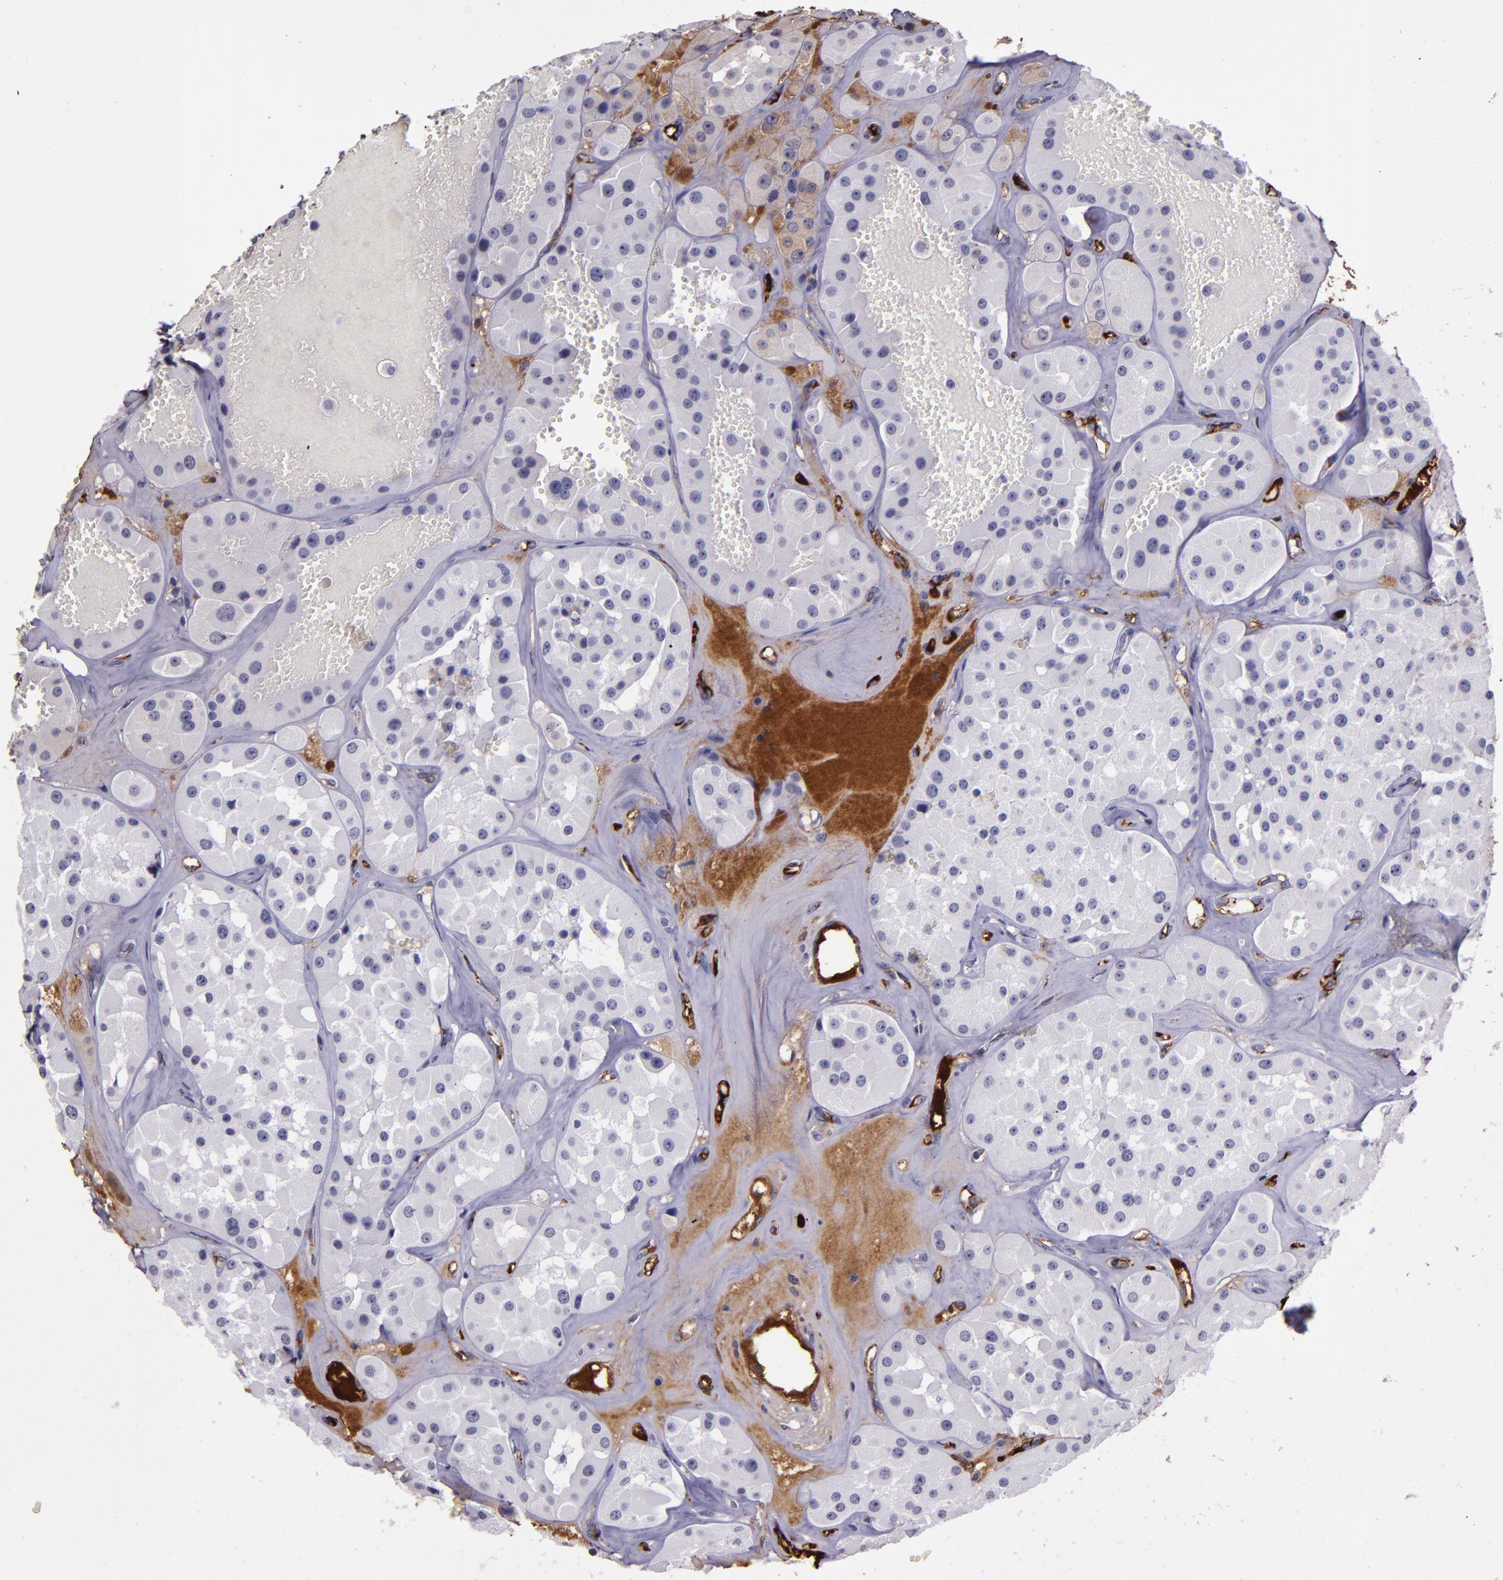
{"staining": {"intensity": "negative", "quantity": "none", "location": "none"}, "tissue": "renal cancer", "cell_type": "Tumor cells", "image_type": "cancer", "snomed": [{"axis": "morphology", "description": "Adenocarcinoma, uncertain malignant potential"}, {"axis": "topography", "description": "Kidney"}], "caption": "DAB immunohistochemical staining of renal cancer demonstrates no significant expression in tumor cells. (DAB IHC, high magnification).", "gene": "A2M", "patient": {"sex": "male", "age": 63}}